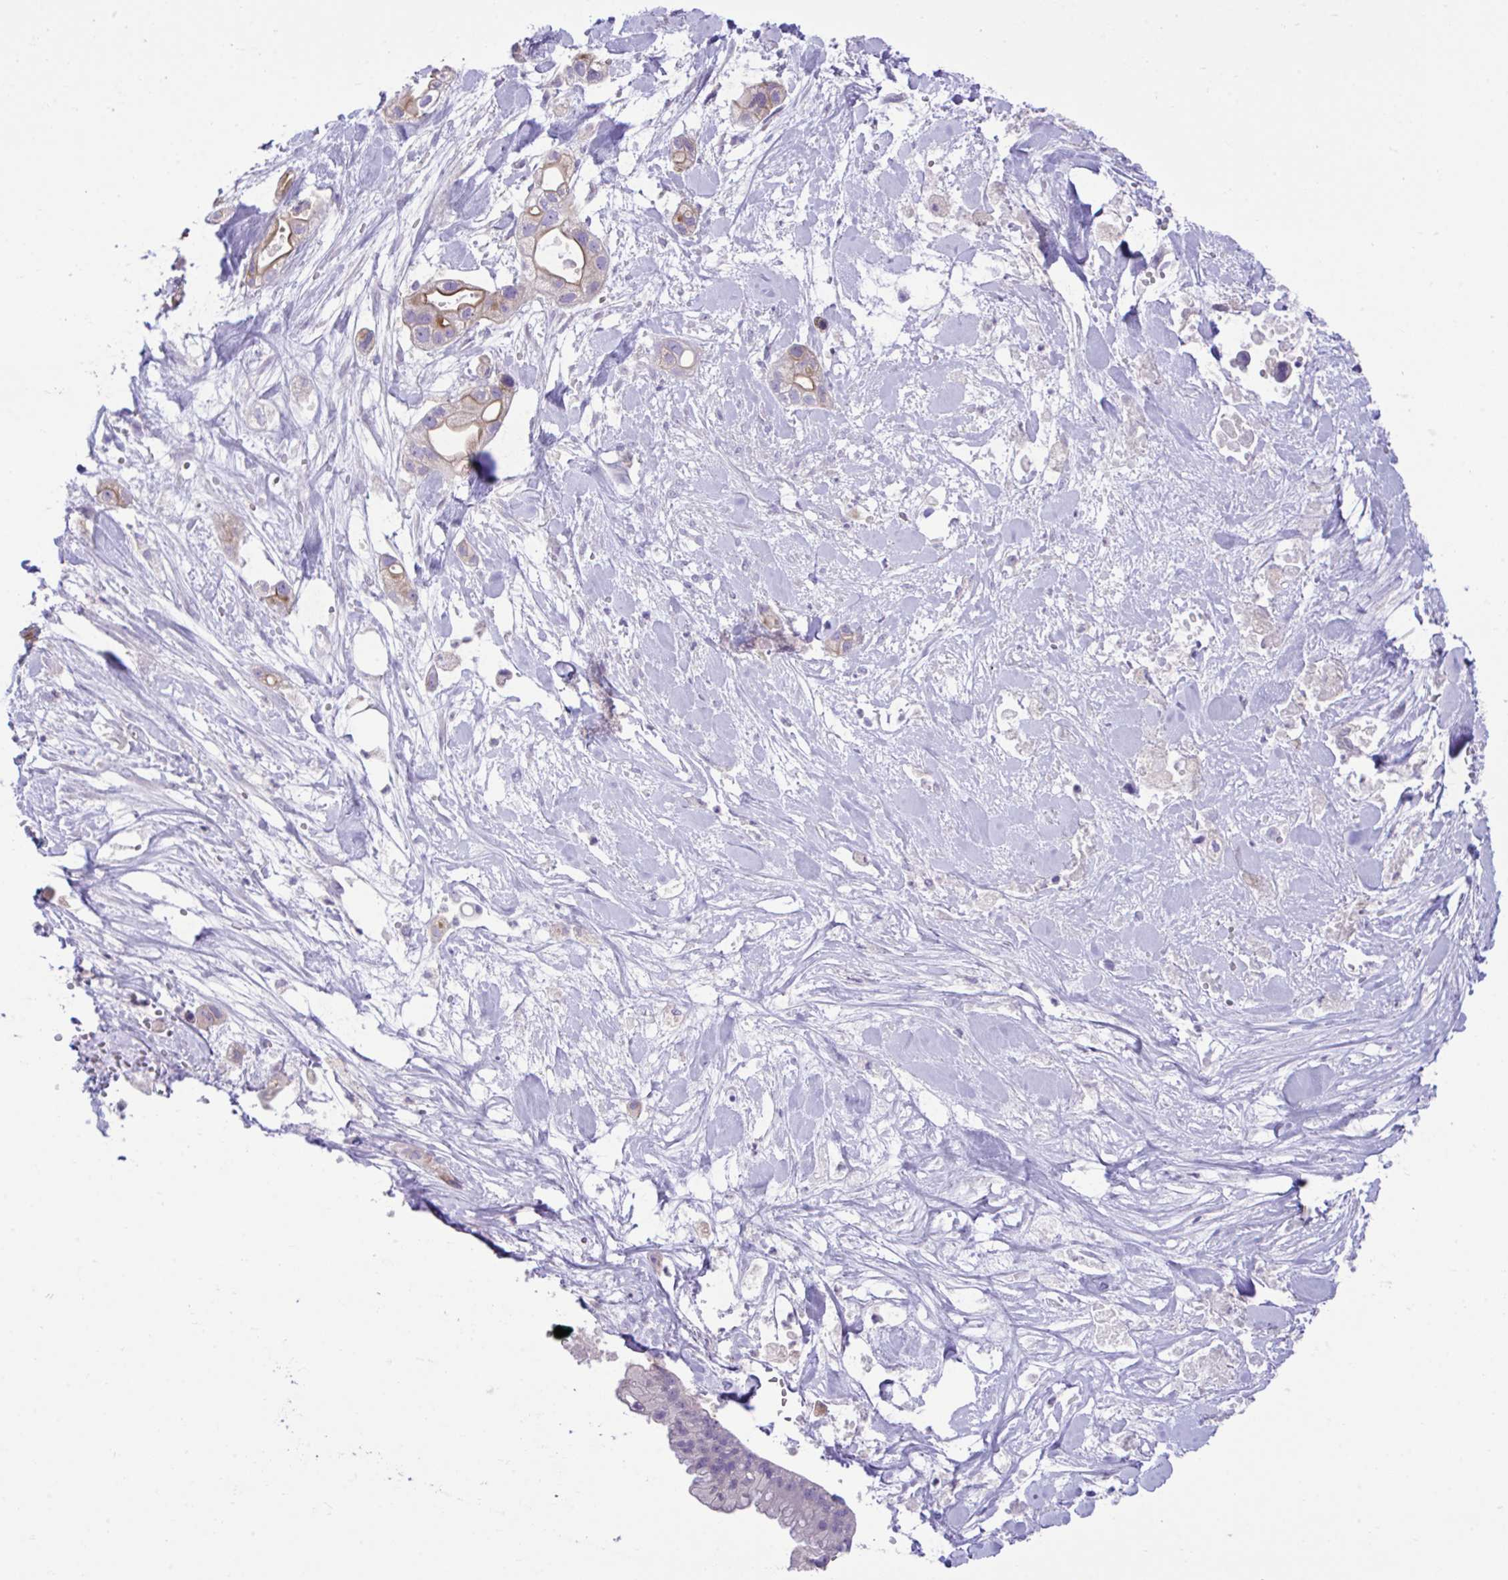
{"staining": {"intensity": "moderate", "quantity": "<25%", "location": "cytoplasmic/membranous"}, "tissue": "pancreatic cancer", "cell_type": "Tumor cells", "image_type": "cancer", "snomed": [{"axis": "morphology", "description": "Adenocarcinoma, NOS"}, {"axis": "topography", "description": "Pancreas"}], "caption": "An immunohistochemistry (IHC) micrograph of tumor tissue is shown. Protein staining in brown labels moderate cytoplasmic/membranous positivity in pancreatic adenocarcinoma within tumor cells.", "gene": "PLEKHH1", "patient": {"sex": "male", "age": 44}}